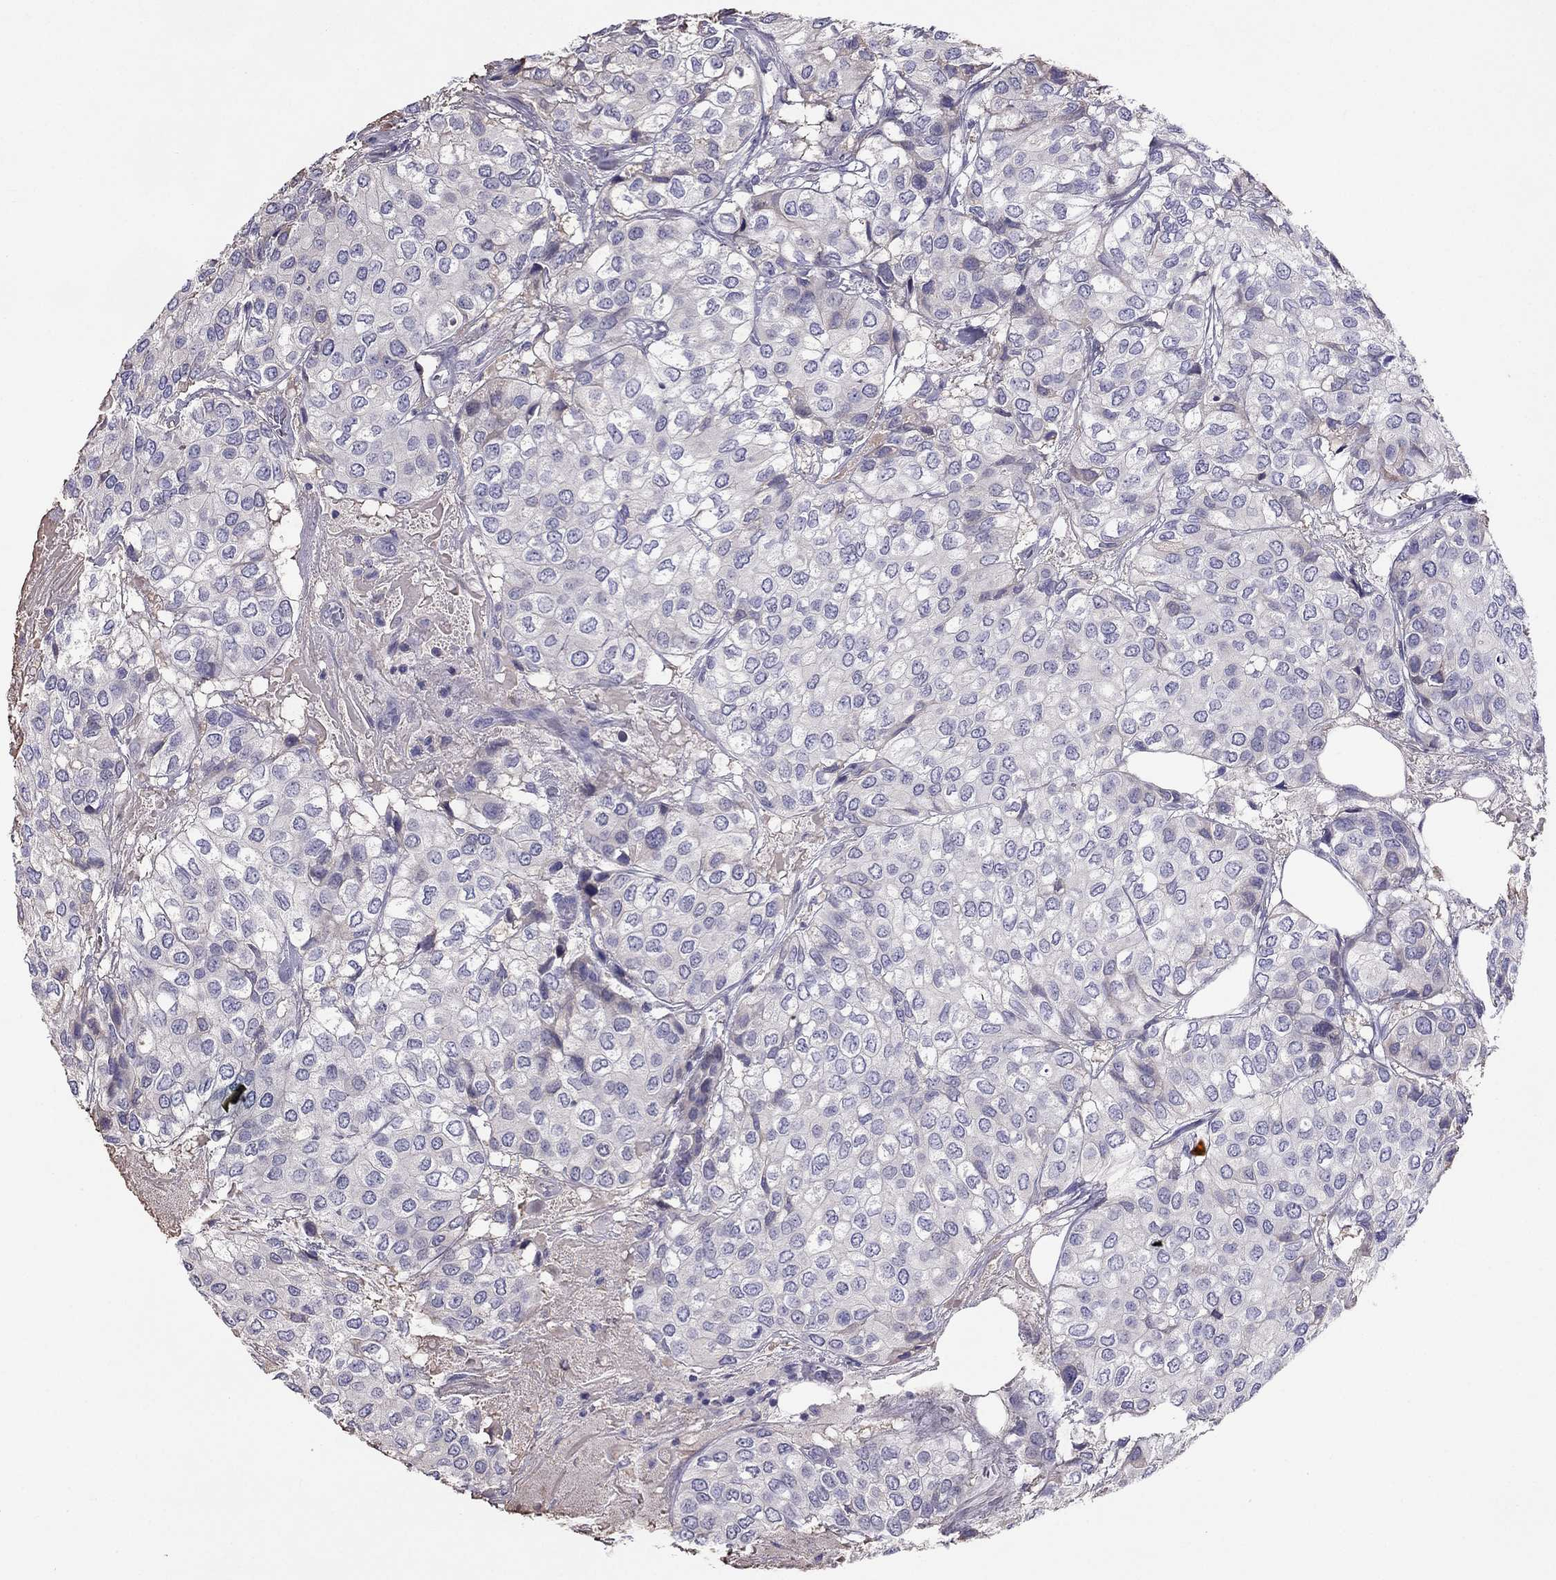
{"staining": {"intensity": "negative", "quantity": "none", "location": "none"}, "tissue": "urothelial cancer", "cell_type": "Tumor cells", "image_type": "cancer", "snomed": [{"axis": "morphology", "description": "Urothelial carcinoma, High grade"}, {"axis": "topography", "description": "Urinary bladder"}], "caption": "Tumor cells are negative for brown protein staining in urothelial carcinoma (high-grade).", "gene": "TBC1D21", "patient": {"sex": "male", "age": 73}}